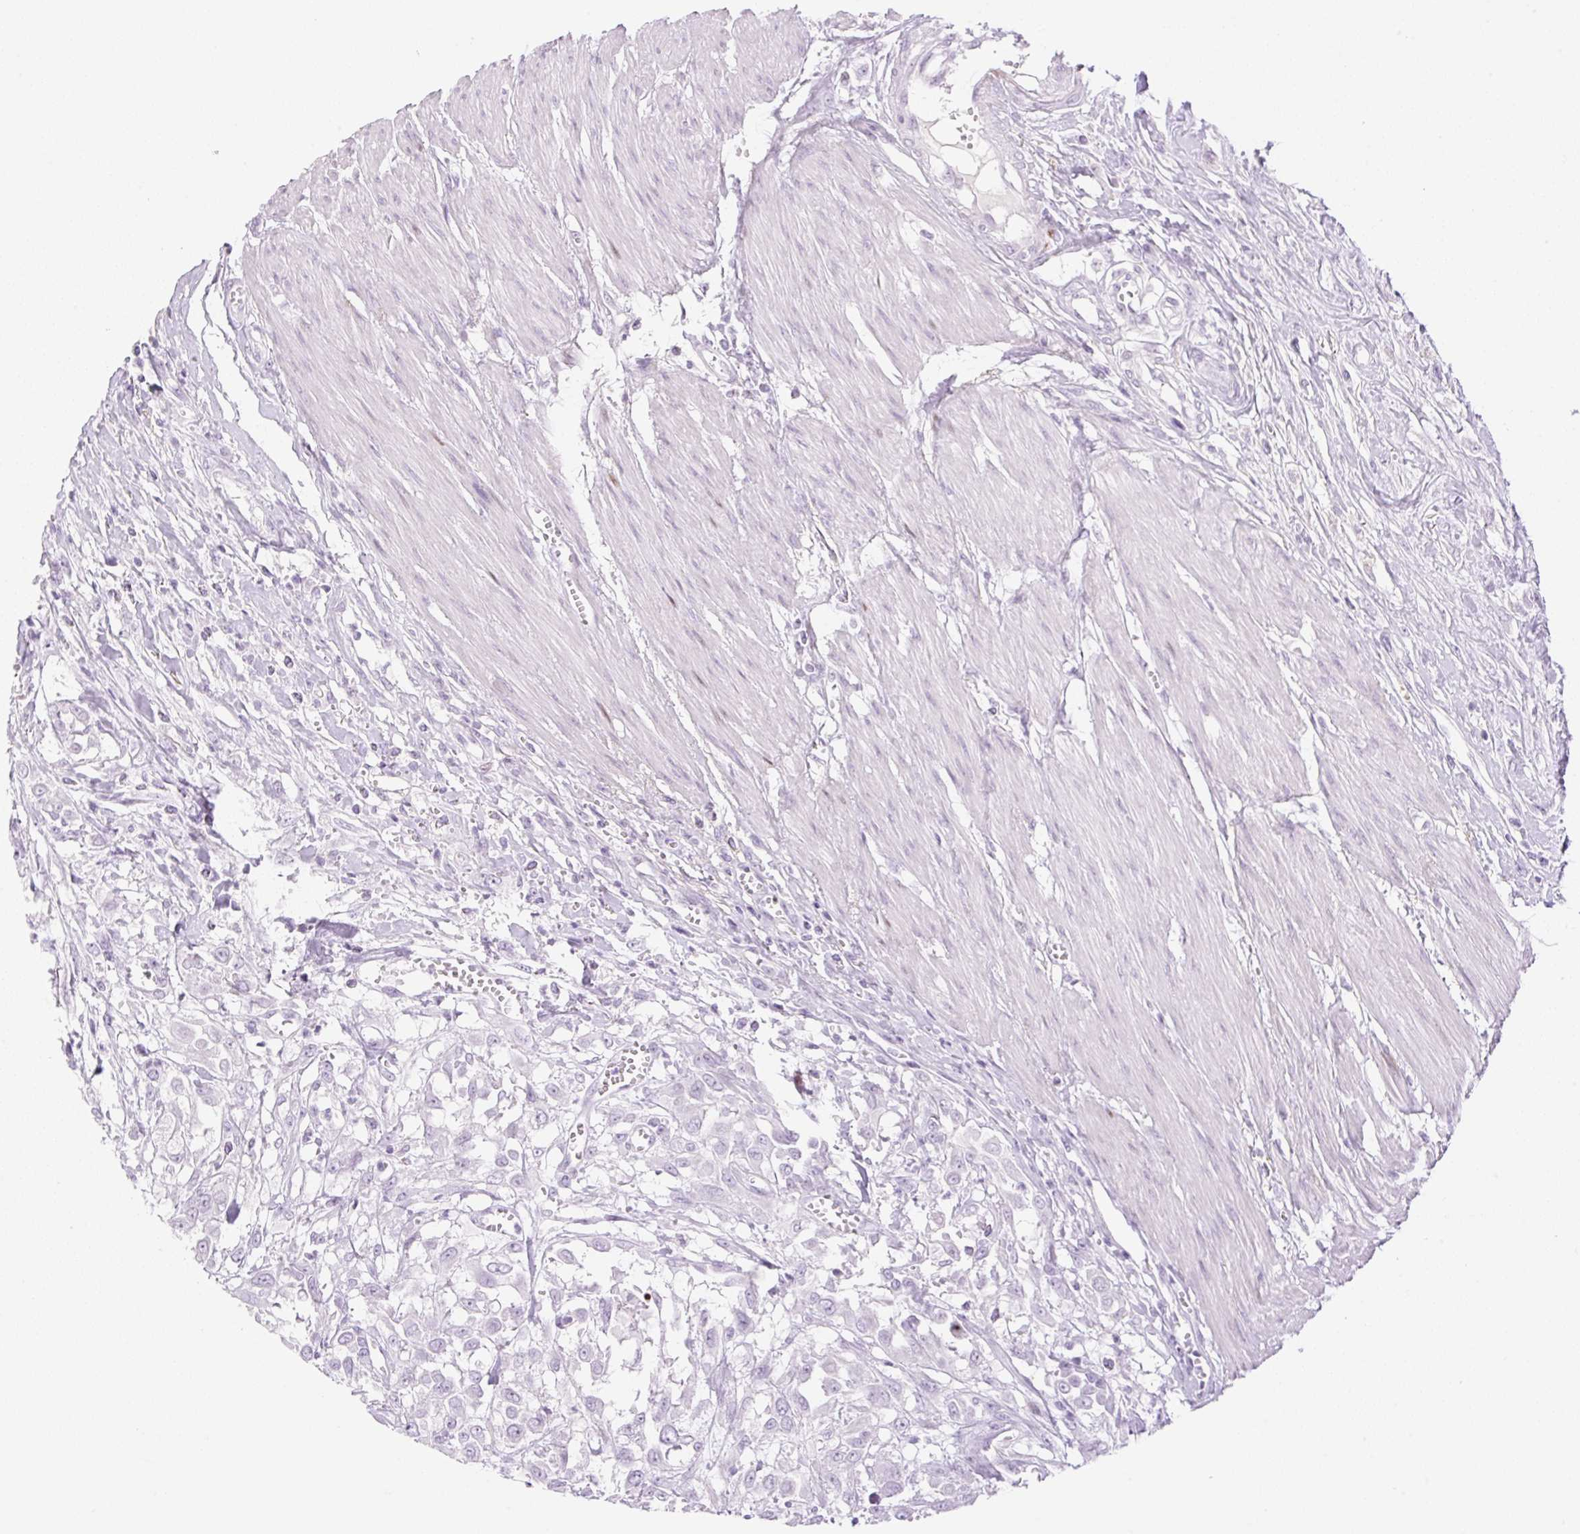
{"staining": {"intensity": "negative", "quantity": "none", "location": "none"}, "tissue": "urothelial cancer", "cell_type": "Tumor cells", "image_type": "cancer", "snomed": [{"axis": "morphology", "description": "Urothelial carcinoma, High grade"}, {"axis": "topography", "description": "Urinary bladder"}], "caption": "DAB immunohistochemical staining of human urothelial cancer shows no significant staining in tumor cells.", "gene": "SP140L", "patient": {"sex": "male", "age": 57}}